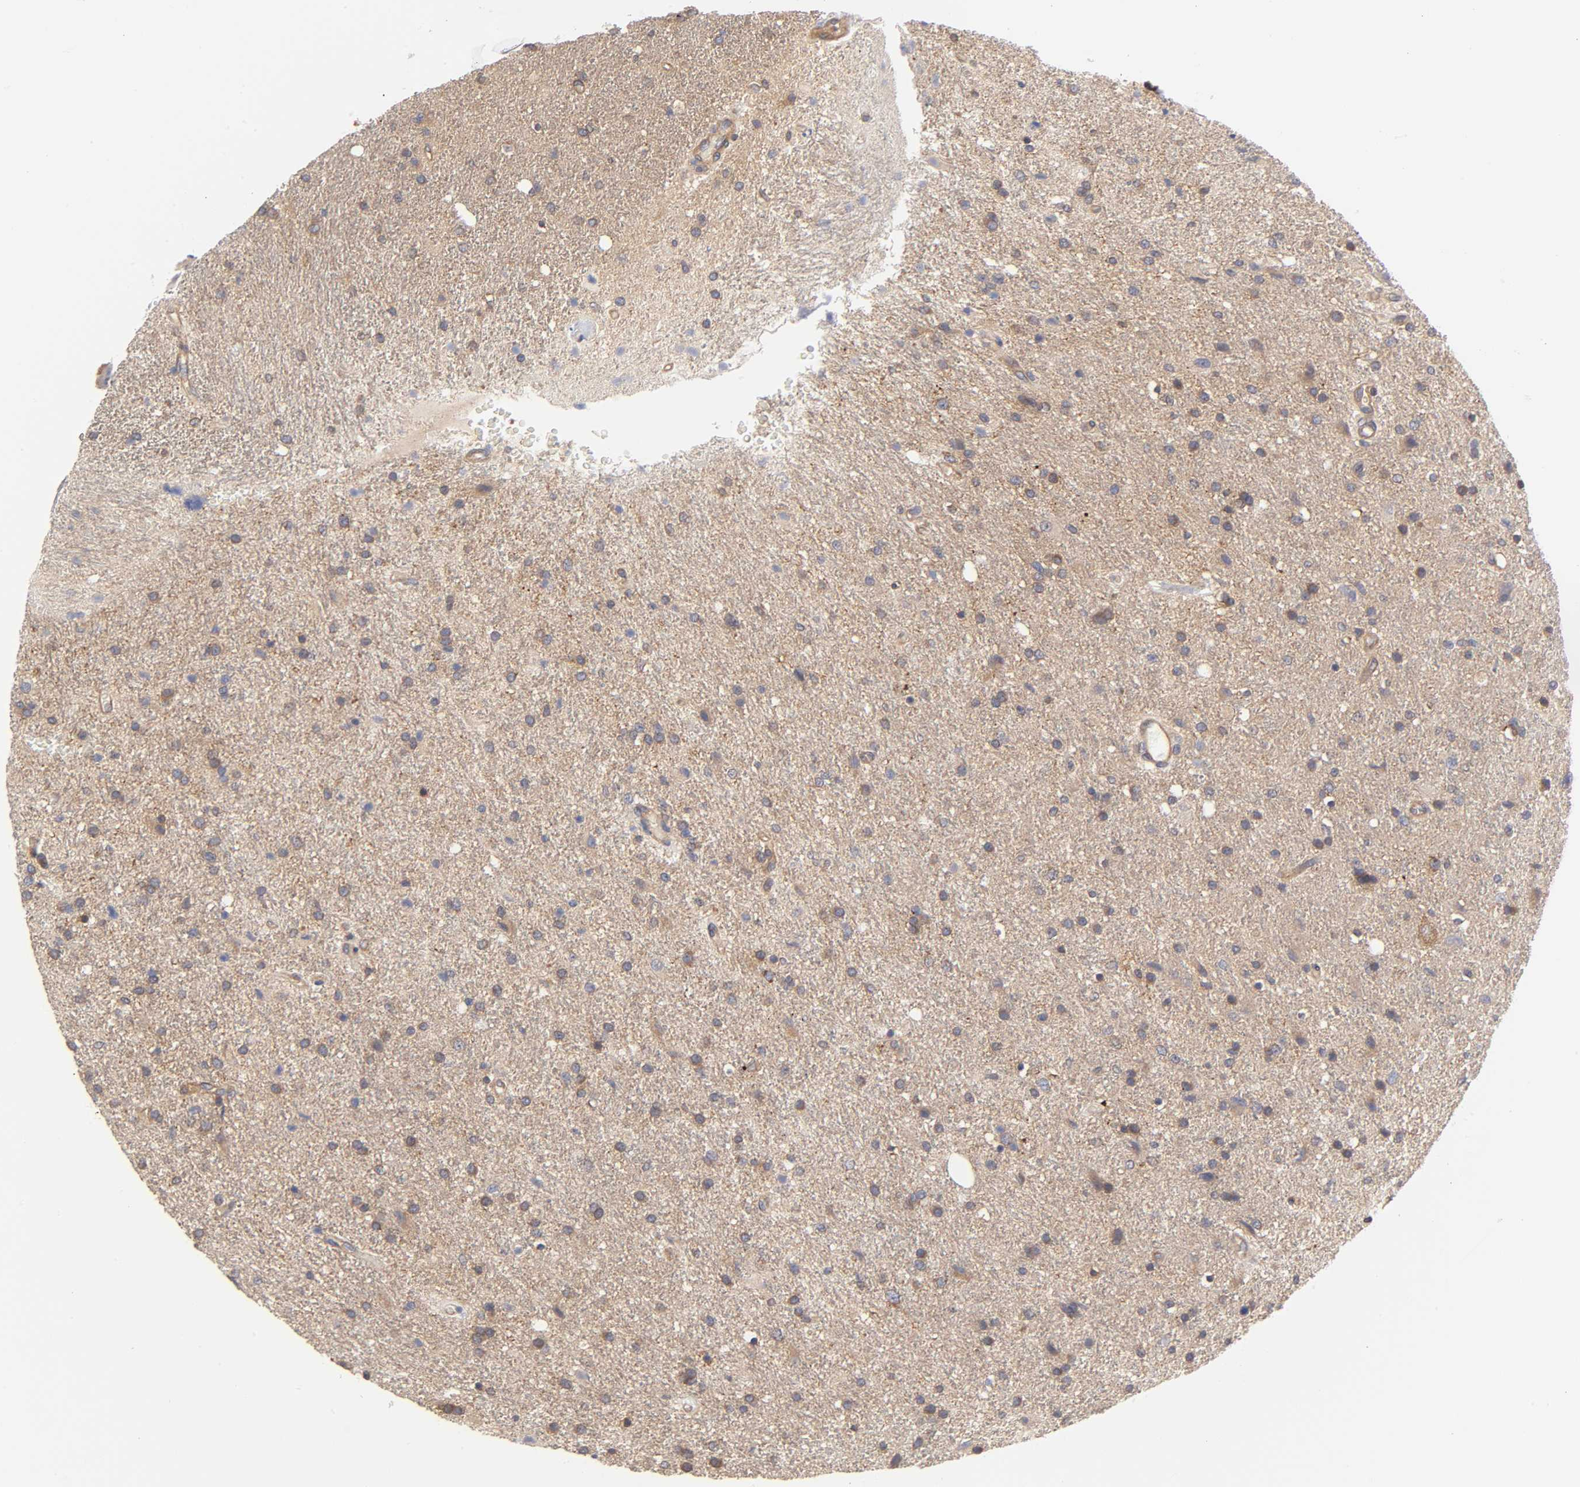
{"staining": {"intensity": "moderate", "quantity": ">75%", "location": "cytoplasmic/membranous"}, "tissue": "glioma", "cell_type": "Tumor cells", "image_type": "cancer", "snomed": [{"axis": "morphology", "description": "Normal tissue, NOS"}, {"axis": "morphology", "description": "Glioma, malignant, High grade"}, {"axis": "topography", "description": "Cerebral cortex"}], "caption": "Moderate cytoplasmic/membranous positivity for a protein is seen in approximately >75% of tumor cells of glioma using IHC.", "gene": "STRN3", "patient": {"sex": "male", "age": 56}}